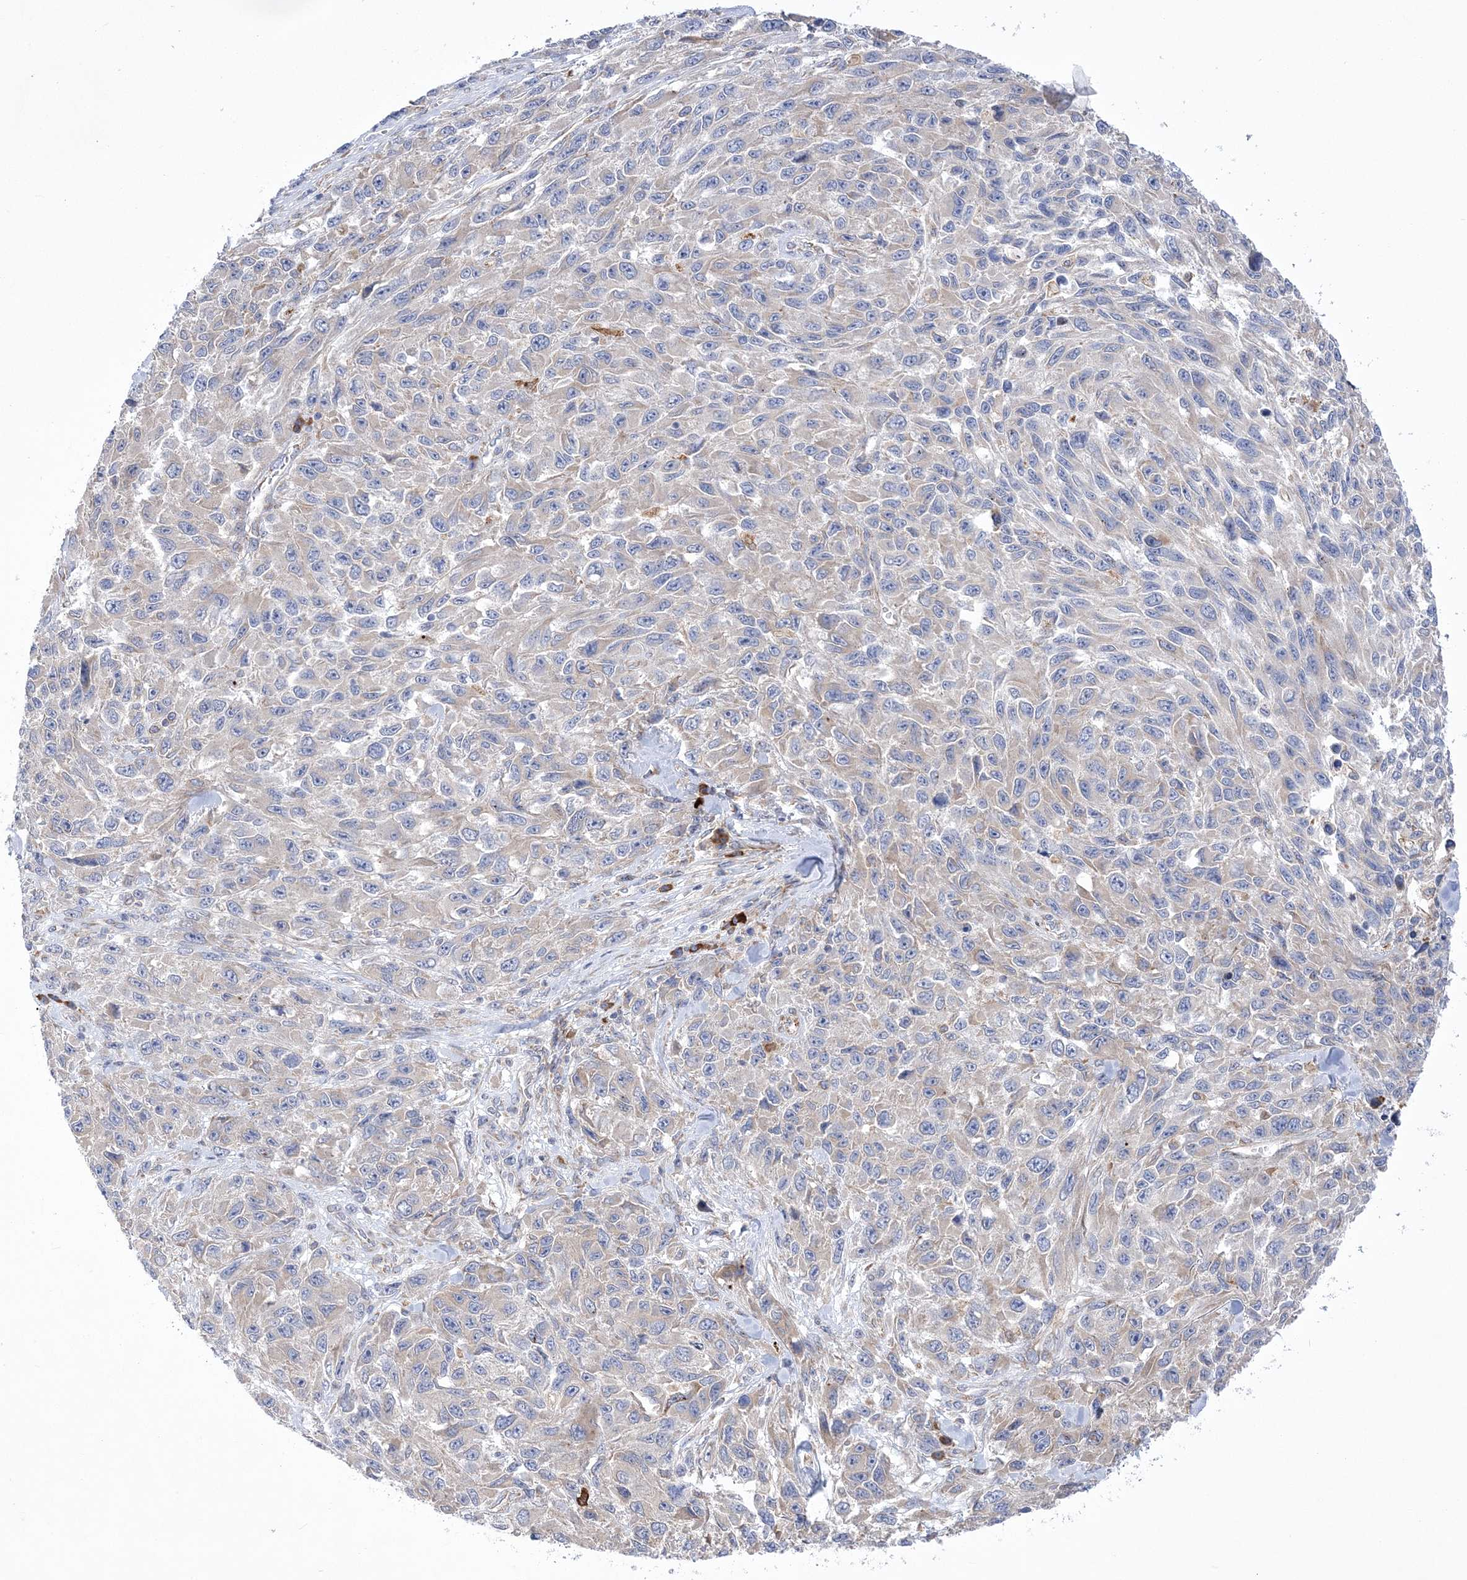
{"staining": {"intensity": "negative", "quantity": "none", "location": "none"}, "tissue": "melanoma", "cell_type": "Tumor cells", "image_type": "cancer", "snomed": [{"axis": "morphology", "description": "Malignant melanoma, NOS"}, {"axis": "topography", "description": "Skin"}], "caption": "Immunohistochemistry micrograph of neoplastic tissue: malignant melanoma stained with DAB (3,3'-diaminobenzidine) exhibits no significant protein positivity in tumor cells. (Immunohistochemistry (ihc), brightfield microscopy, high magnification).", "gene": "MED31", "patient": {"sex": "female", "age": 96}}